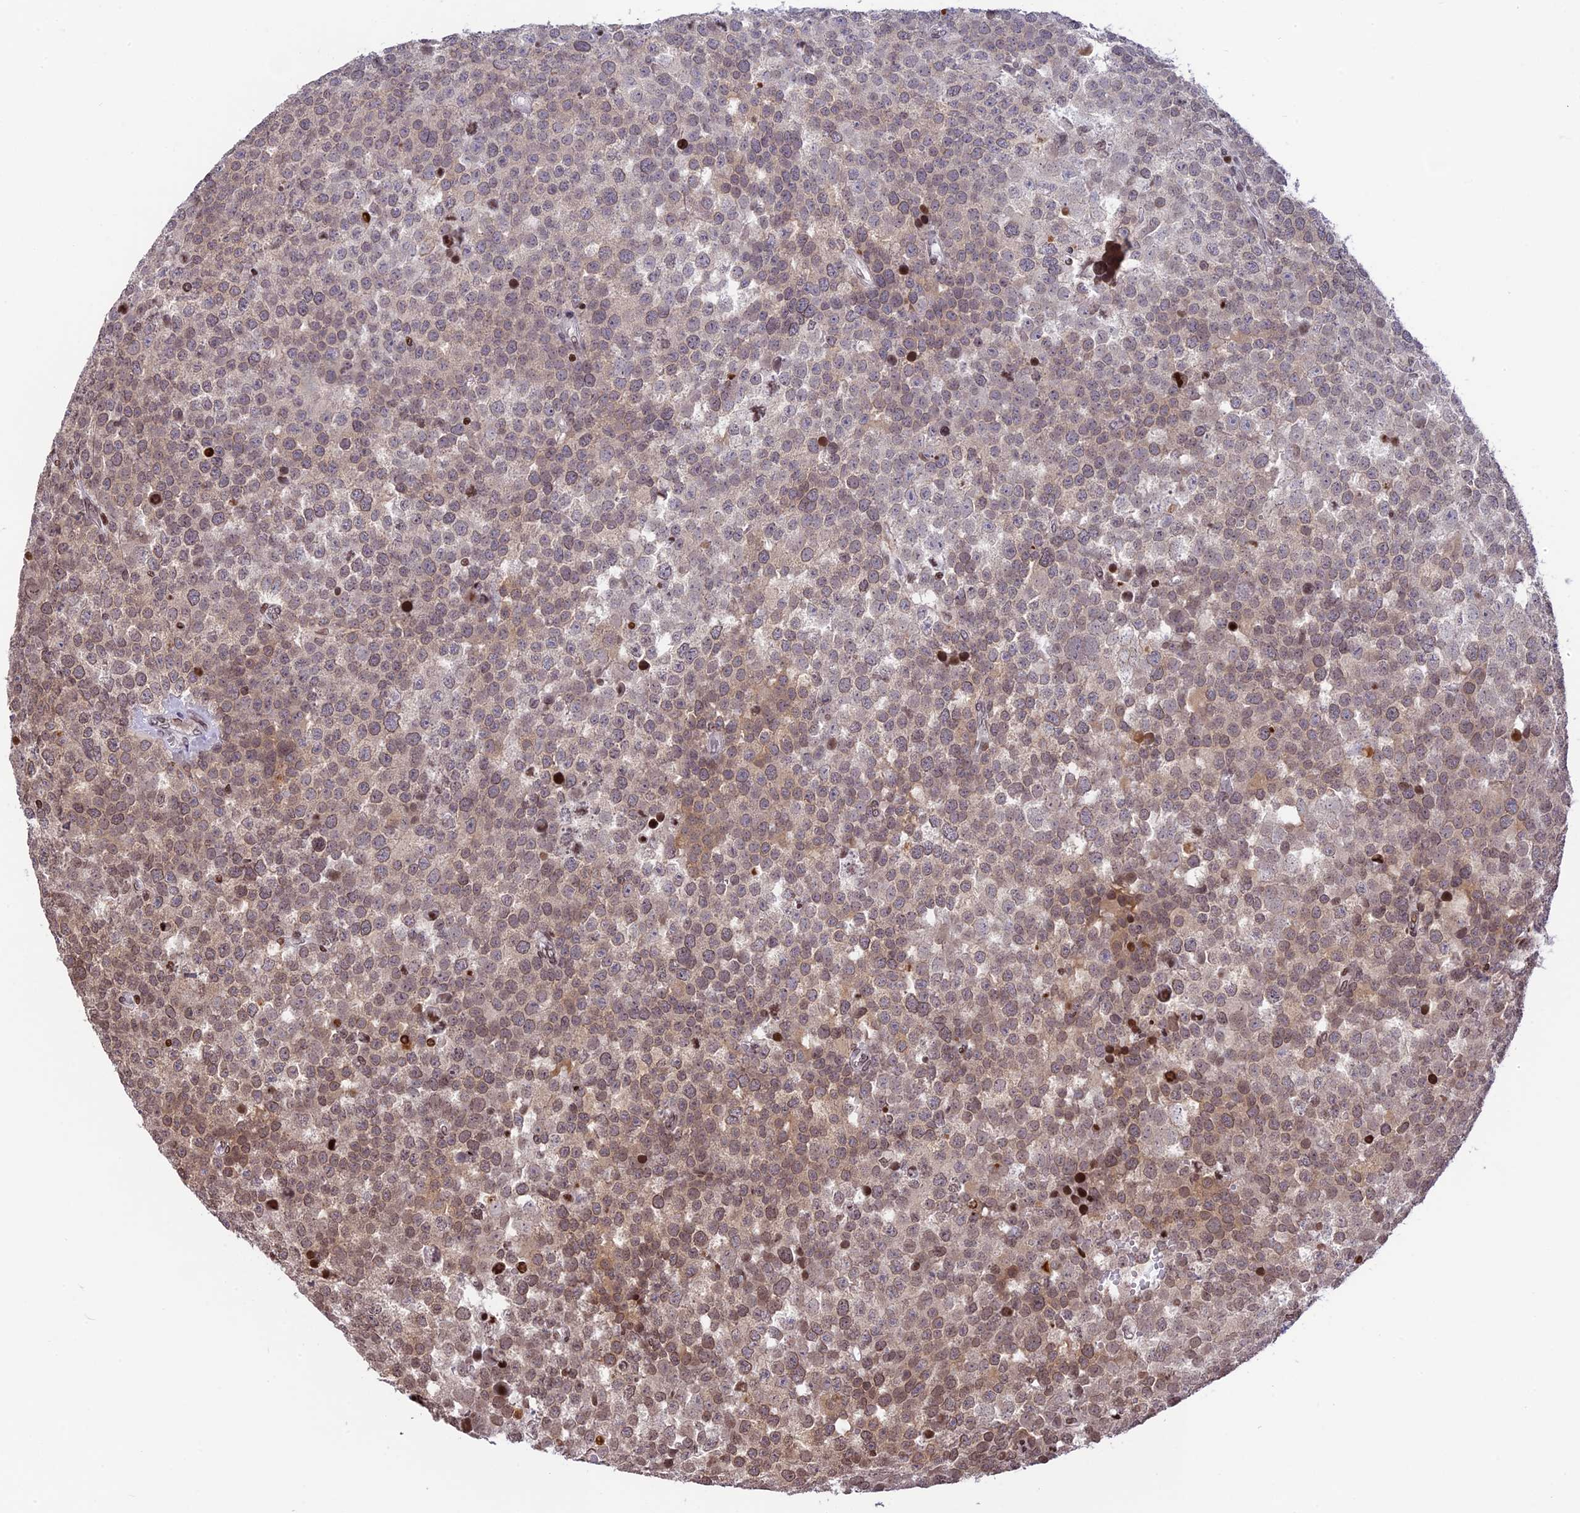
{"staining": {"intensity": "moderate", "quantity": "25%-75%", "location": "nuclear"}, "tissue": "testis cancer", "cell_type": "Tumor cells", "image_type": "cancer", "snomed": [{"axis": "morphology", "description": "Seminoma, NOS"}, {"axis": "topography", "description": "Testis"}], "caption": "IHC histopathology image of neoplastic tissue: testis cancer (seminoma) stained using IHC displays medium levels of moderate protein expression localized specifically in the nuclear of tumor cells, appearing as a nuclear brown color.", "gene": "TET2", "patient": {"sex": "male", "age": 71}}